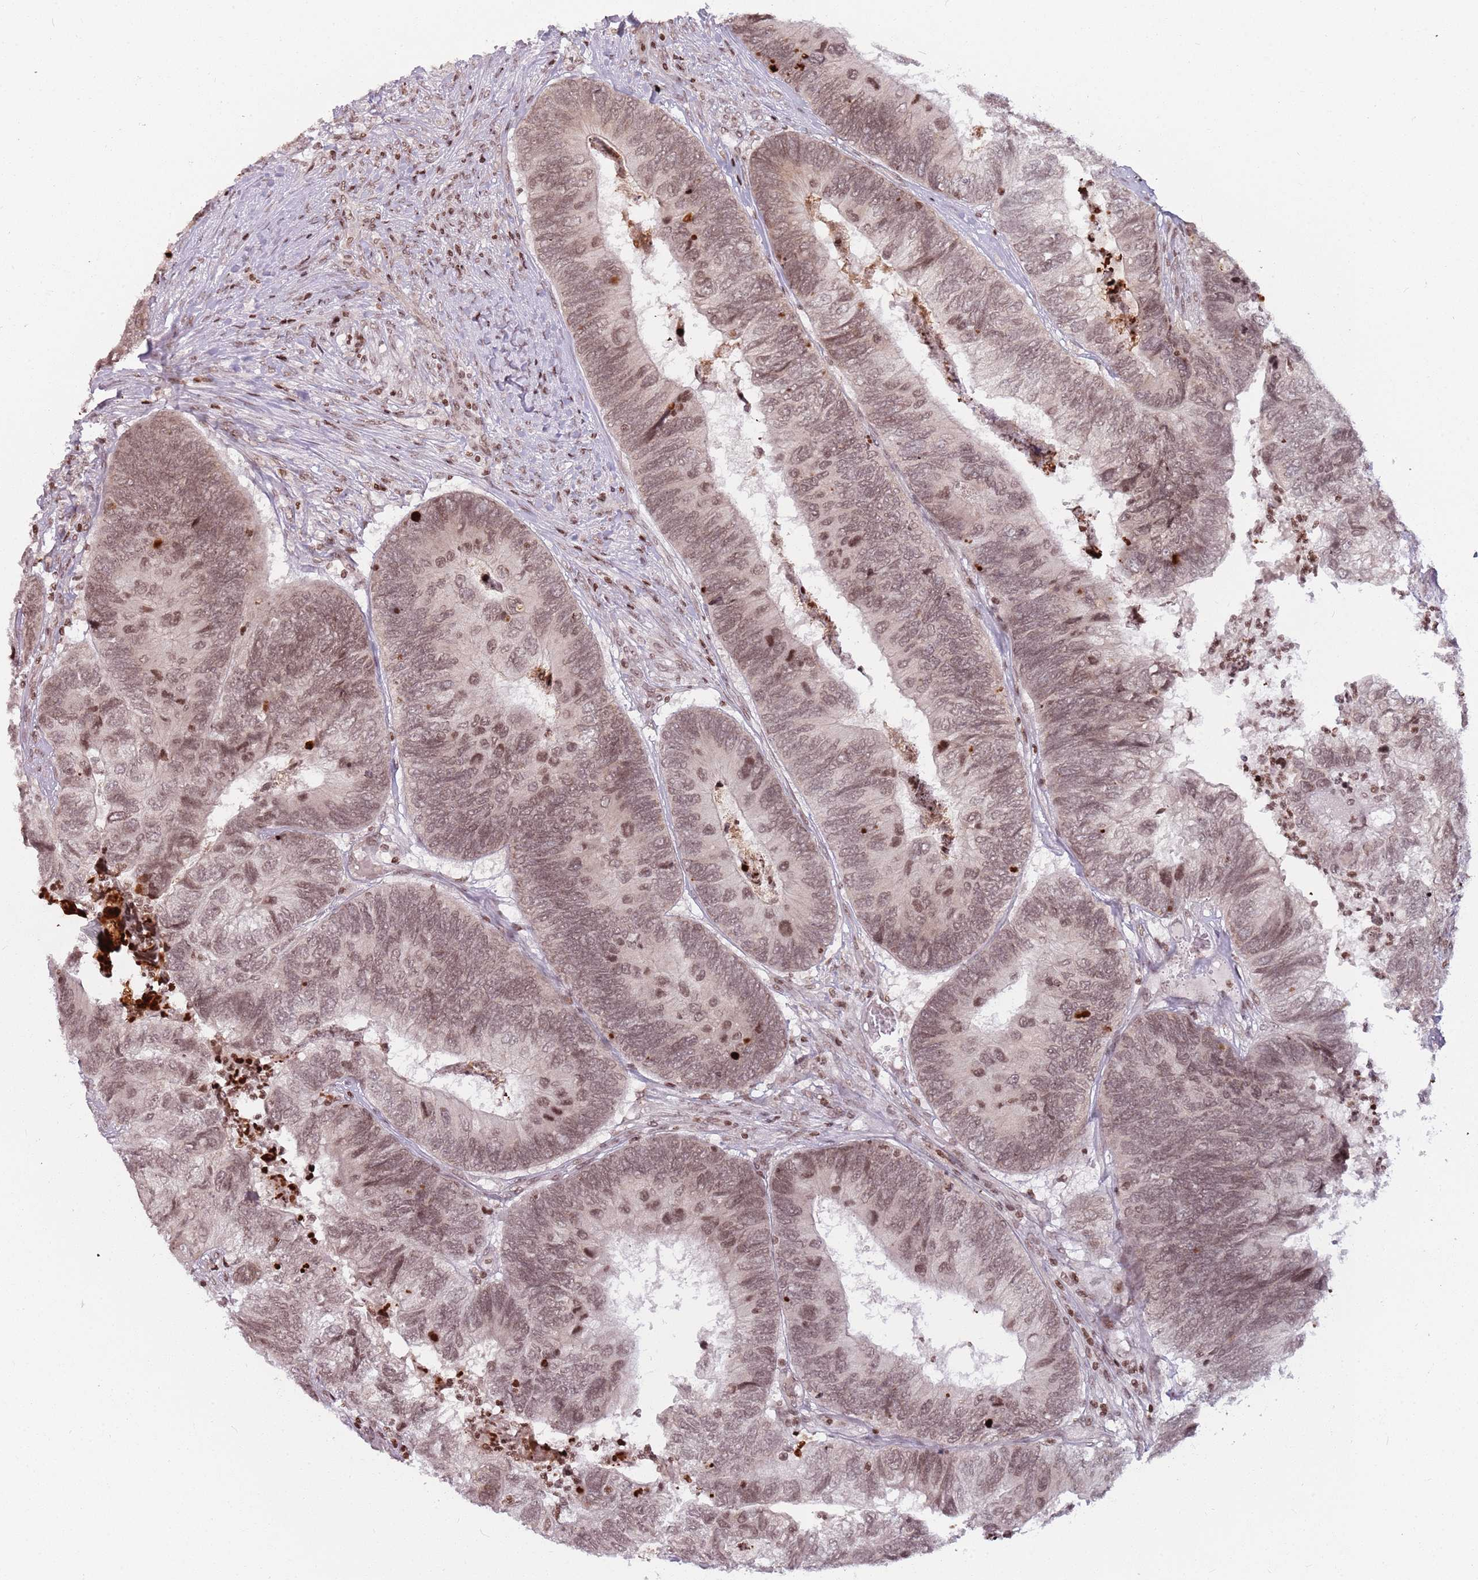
{"staining": {"intensity": "moderate", "quantity": ">75%", "location": "nuclear"}, "tissue": "colorectal cancer", "cell_type": "Tumor cells", "image_type": "cancer", "snomed": [{"axis": "morphology", "description": "Adenocarcinoma, NOS"}, {"axis": "topography", "description": "Colon"}], "caption": "DAB immunohistochemical staining of human colorectal adenocarcinoma demonstrates moderate nuclear protein staining in approximately >75% of tumor cells.", "gene": "SH3RF3", "patient": {"sex": "female", "age": 67}}